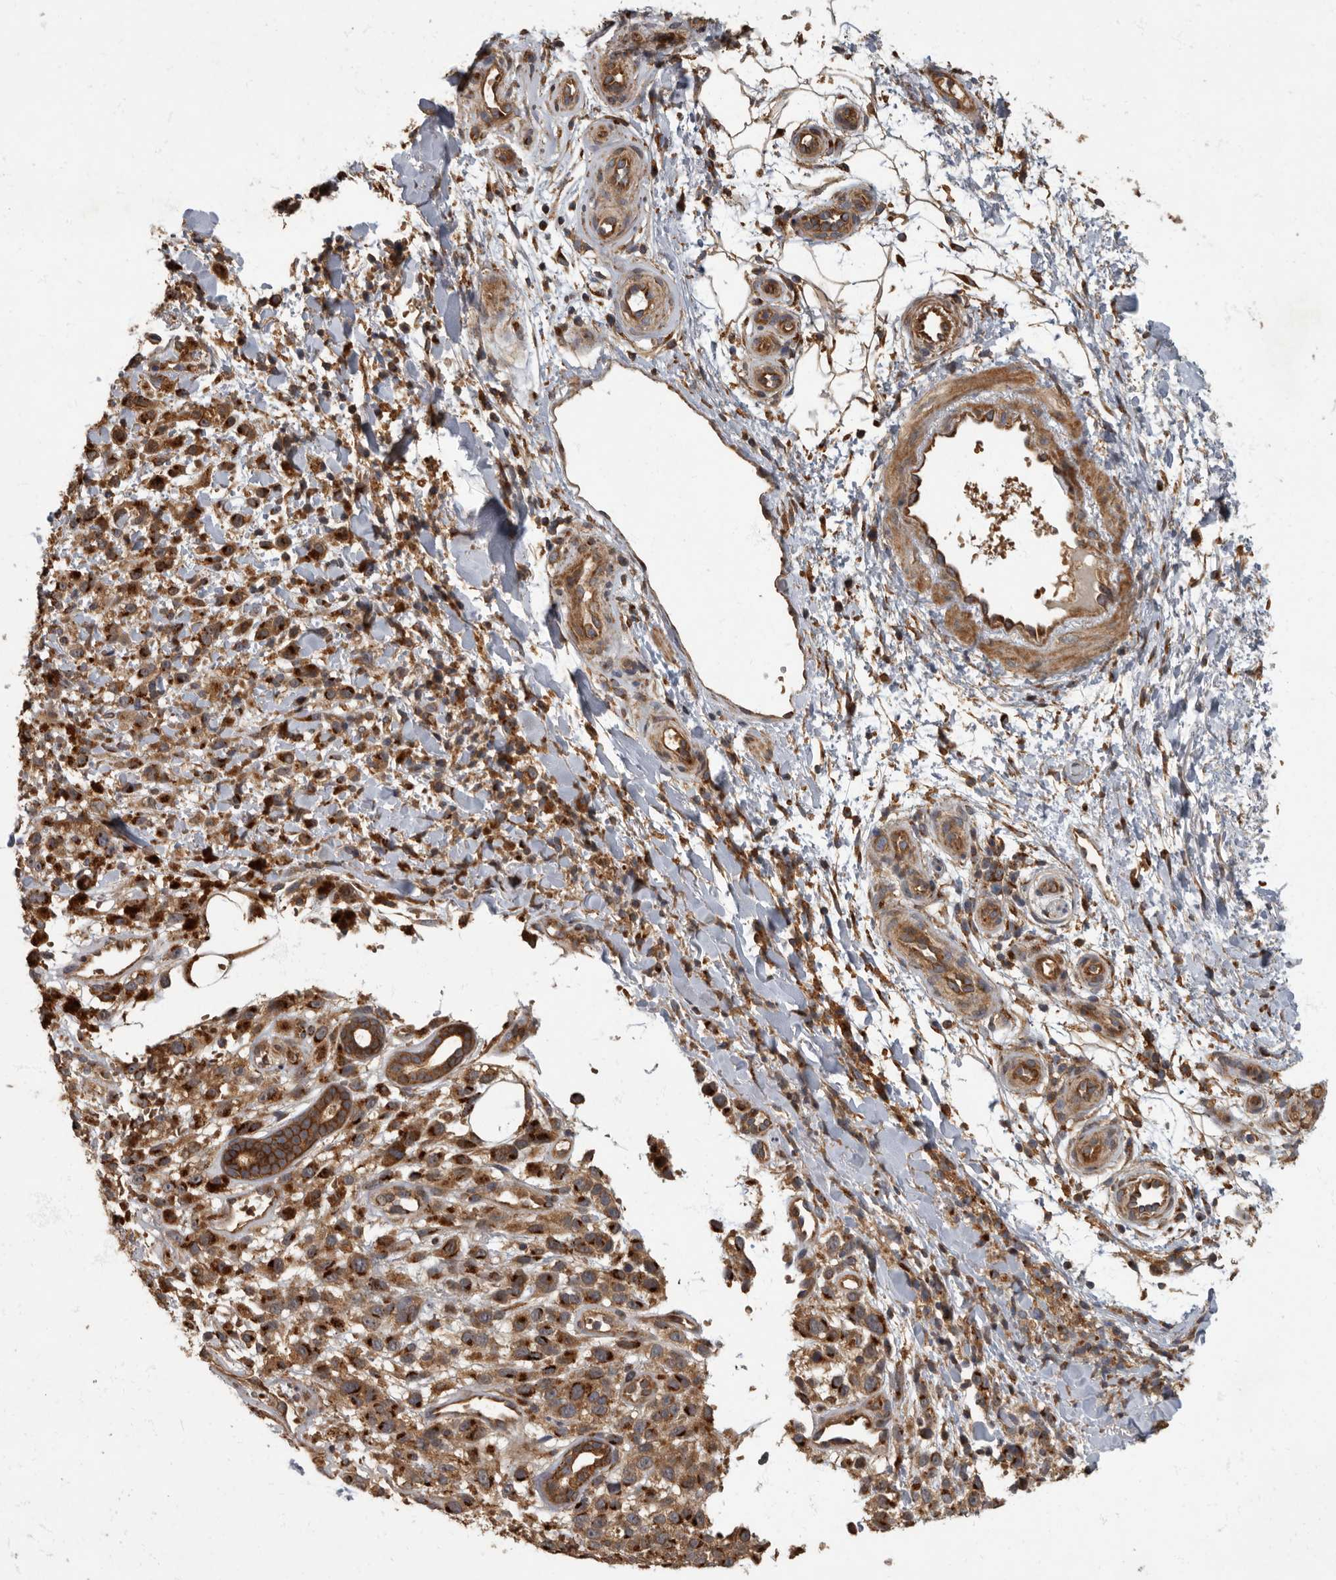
{"staining": {"intensity": "strong", "quantity": ">75%", "location": "cytoplasmic/membranous"}, "tissue": "melanoma", "cell_type": "Tumor cells", "image_type": "cancer", "snomed": [{"axis": "morphology", "description": "Malignant melanoma, Metastatic site"}, {"axis": "topography", "description": "Skin"}], "caption": "A histopathology image of human melanoma stained for a protein reveals strong cytoplasmic/membranous brown staining in tumor cells.", "gene": "IQCK", "patient": {"sex": "female", "age": 72}}